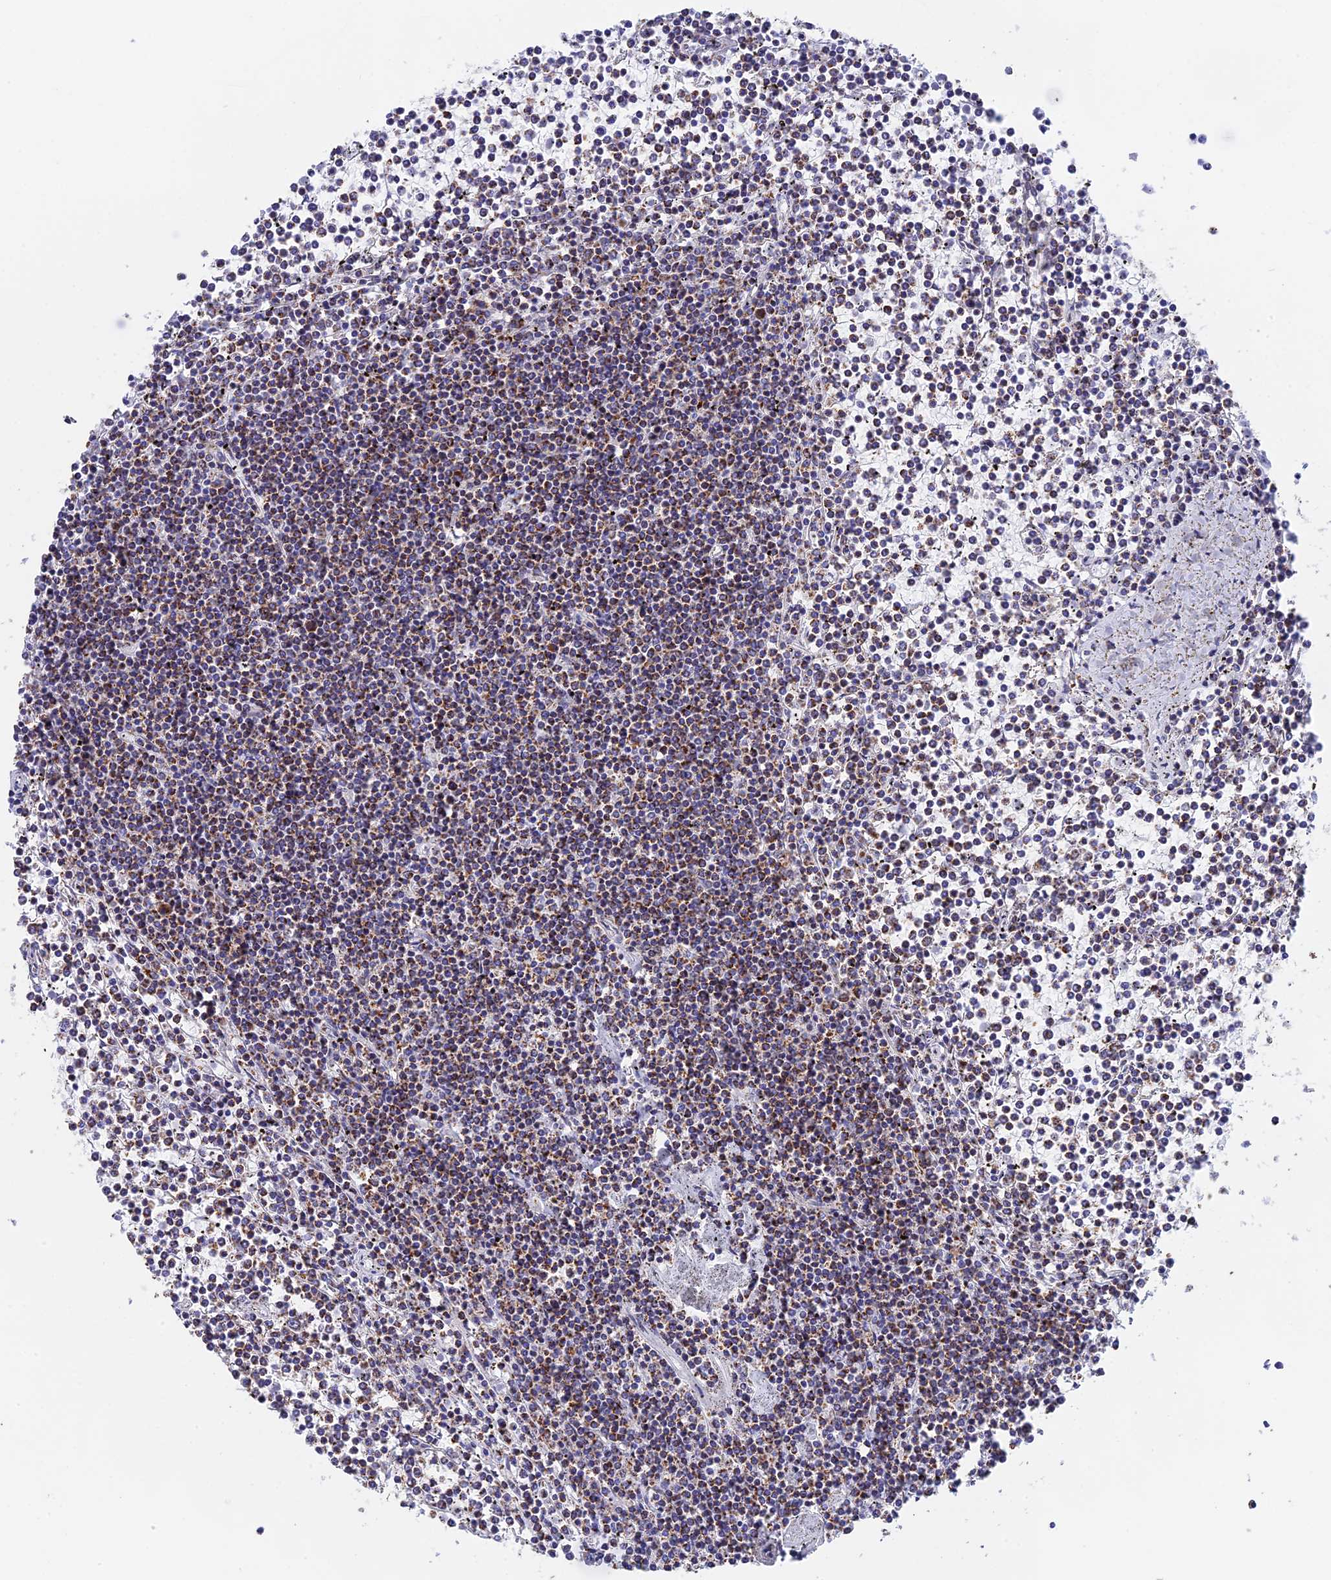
{"staining": {"intensity": "weak", "quantity": "25%-75%", "location": "cytoplasmic/membranous"}, "tissue": "lymphoma", "cell_type": "Tumor cells", "image_type": "cancer", "snomed": [{"axis": "morphology", "description": "Malignant lymphoma, non-Hodgkin's type, Low grade"}, {"axis": "topography", "description": "Spleen"}], "caption": "IHC photomicrograph of human low-grade malignant lymphoma, non-Hodgkin's type stained for a protein (brown), which shows low levels of weak cytoplasmic/membranous expression in about 25%-75% of tumor cells.", "gene": "CDC16", "patient": {"sex": "female", "age": 19}}